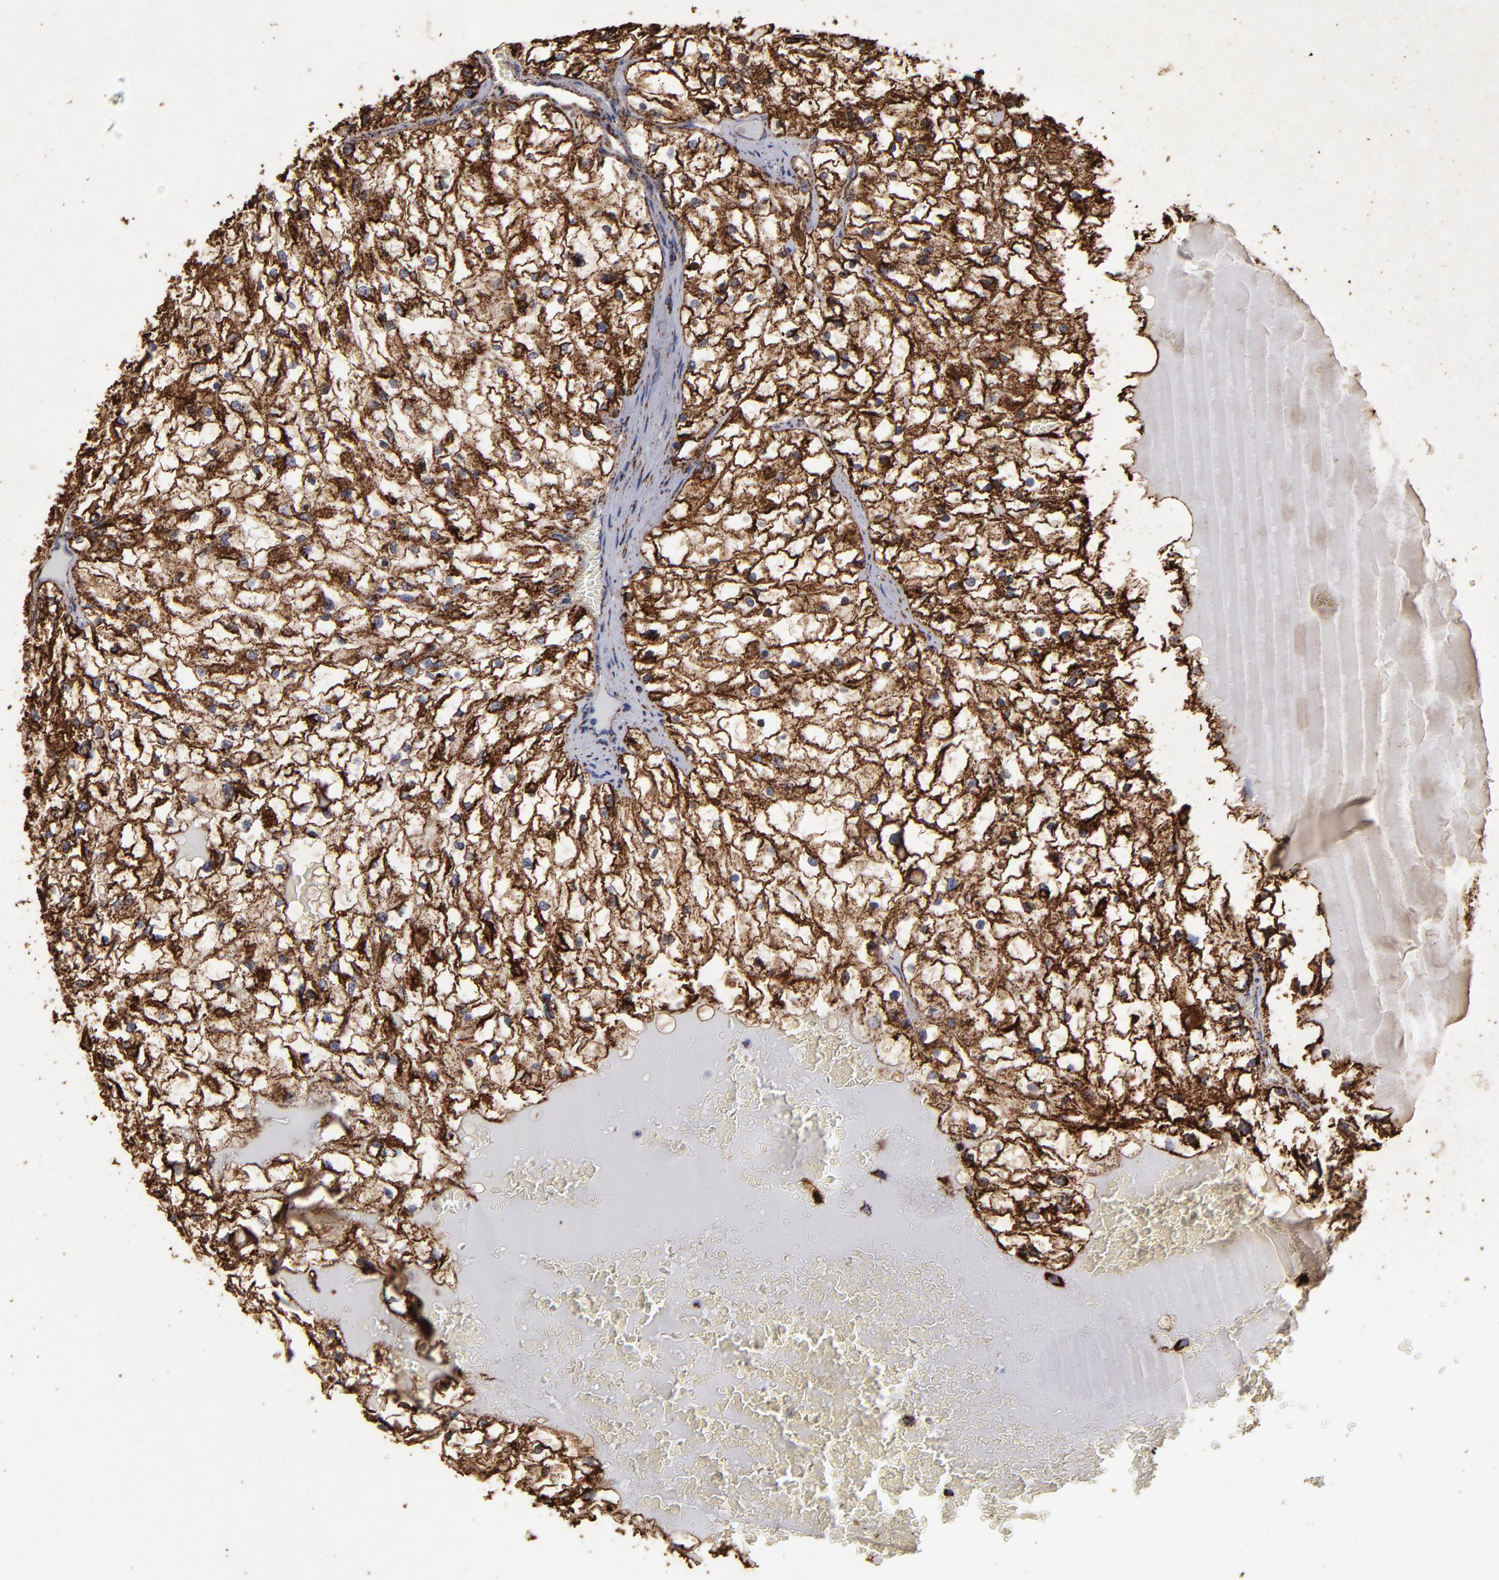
{"staining": {"intensity": "strong", "quantity": ">75%", "location": "cytoplasmic/membranous"}, "tissue": "renal cancer", "cell_type": "Tumor cells", "image_type": "cancer", "snomed": [{"axis": "morphology", "description": "Adenocarcinoma, NOS"}, {"axis": "topography", "description": "Kidney"}], "caption": "Immunohistochemical staining of adenocarcinoma (renal) displays high levels of strong cytoplasmic/membranous protein positivity in approximately >75% of tumor cells.", "gene": "SOD2", "patient": {"sex": "male", "age": 61}}